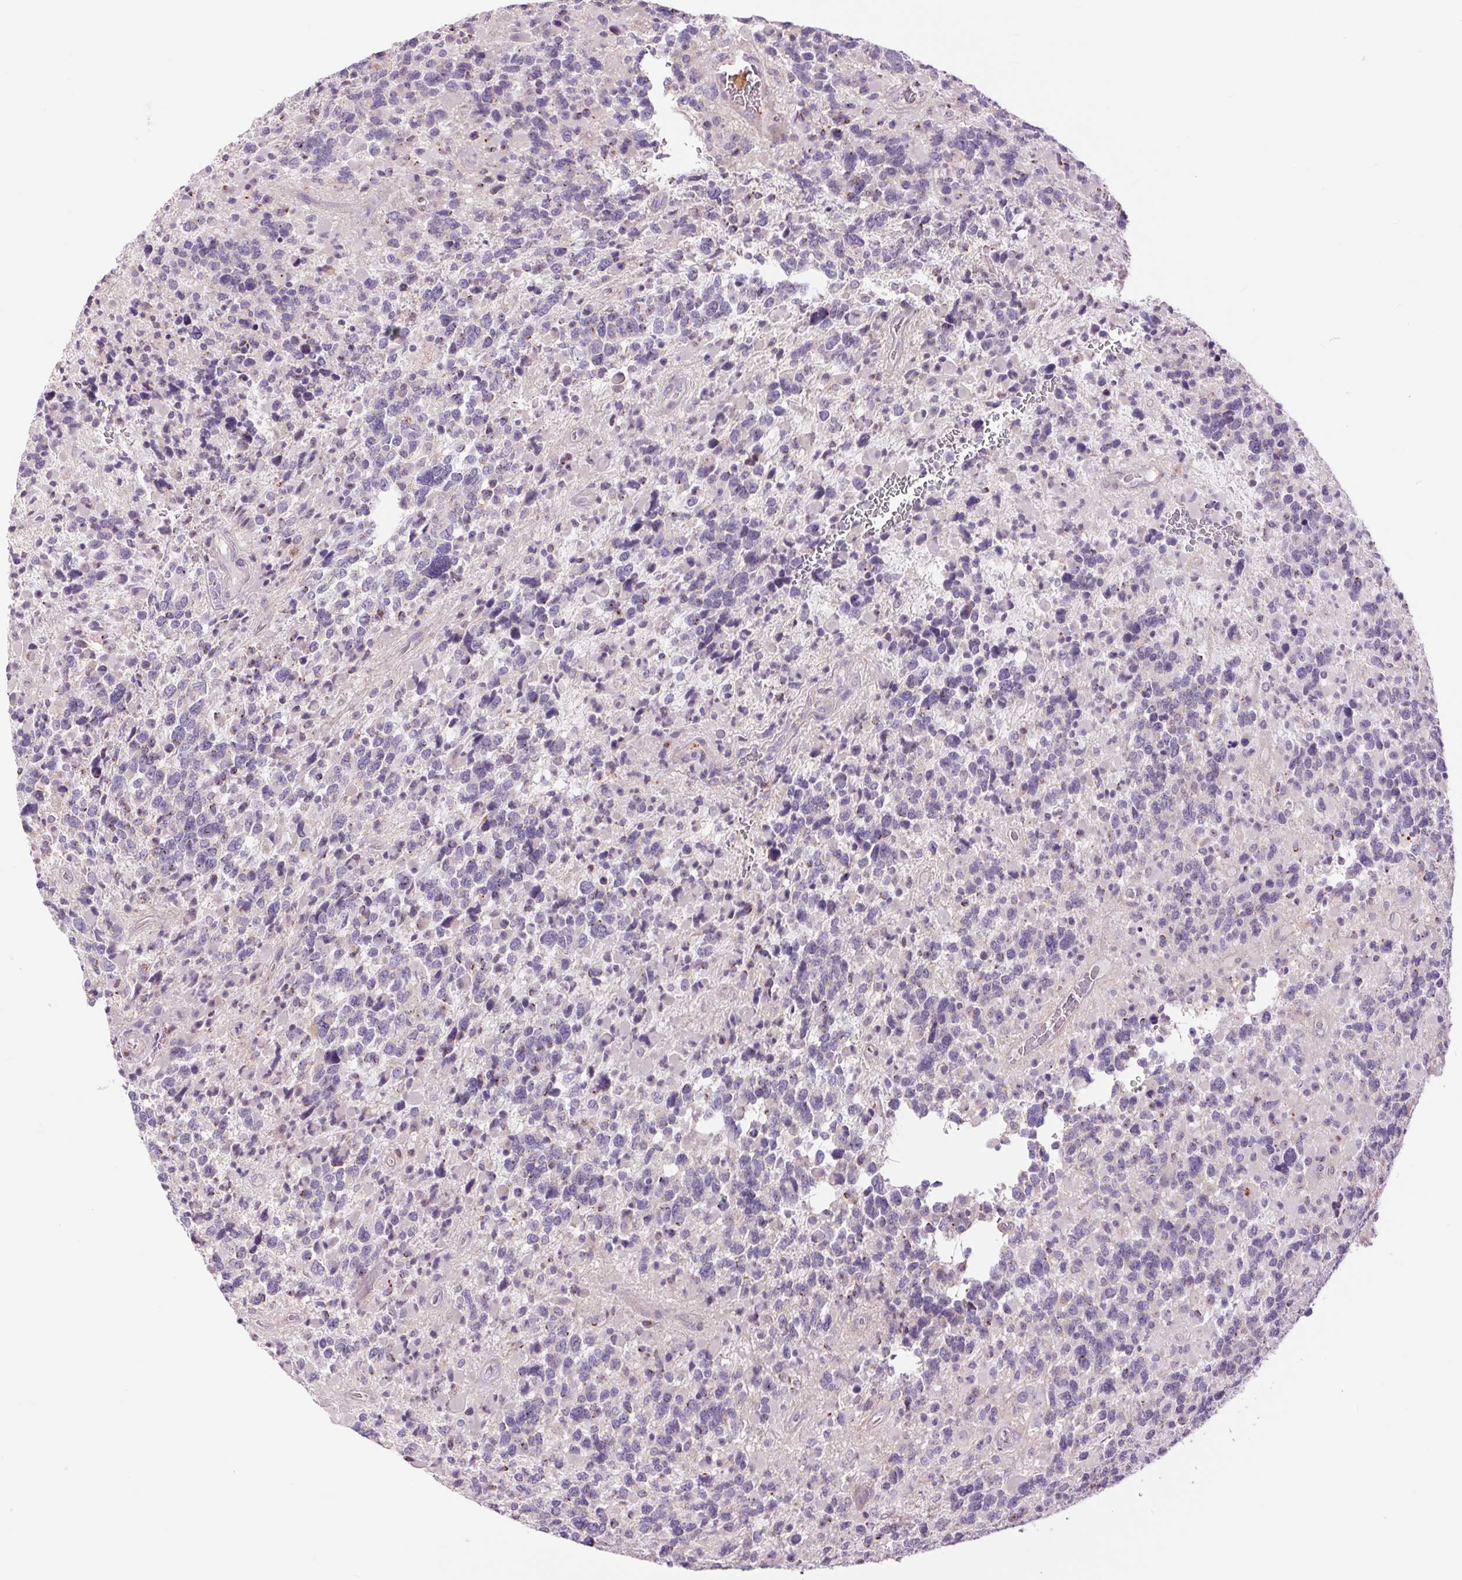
{"staining": {"intensity": "negative", "quantity": "none", "location": "none"}, "tissue": "glioma", "cell_type": "Tumor cells", "image_type": "cancer", "snomed": [{"axis": "morphology", "description": "Glioma, malignant, High grade"}, {"axis": "topography", "description": "Brain"}], "caption": "Human malignant glioma (high-grade) stained for a protein using IHC exhibits no staining in tumor cells.", "gene": "CTNNA3", "patient": {"sex": "female", "age": 40}}